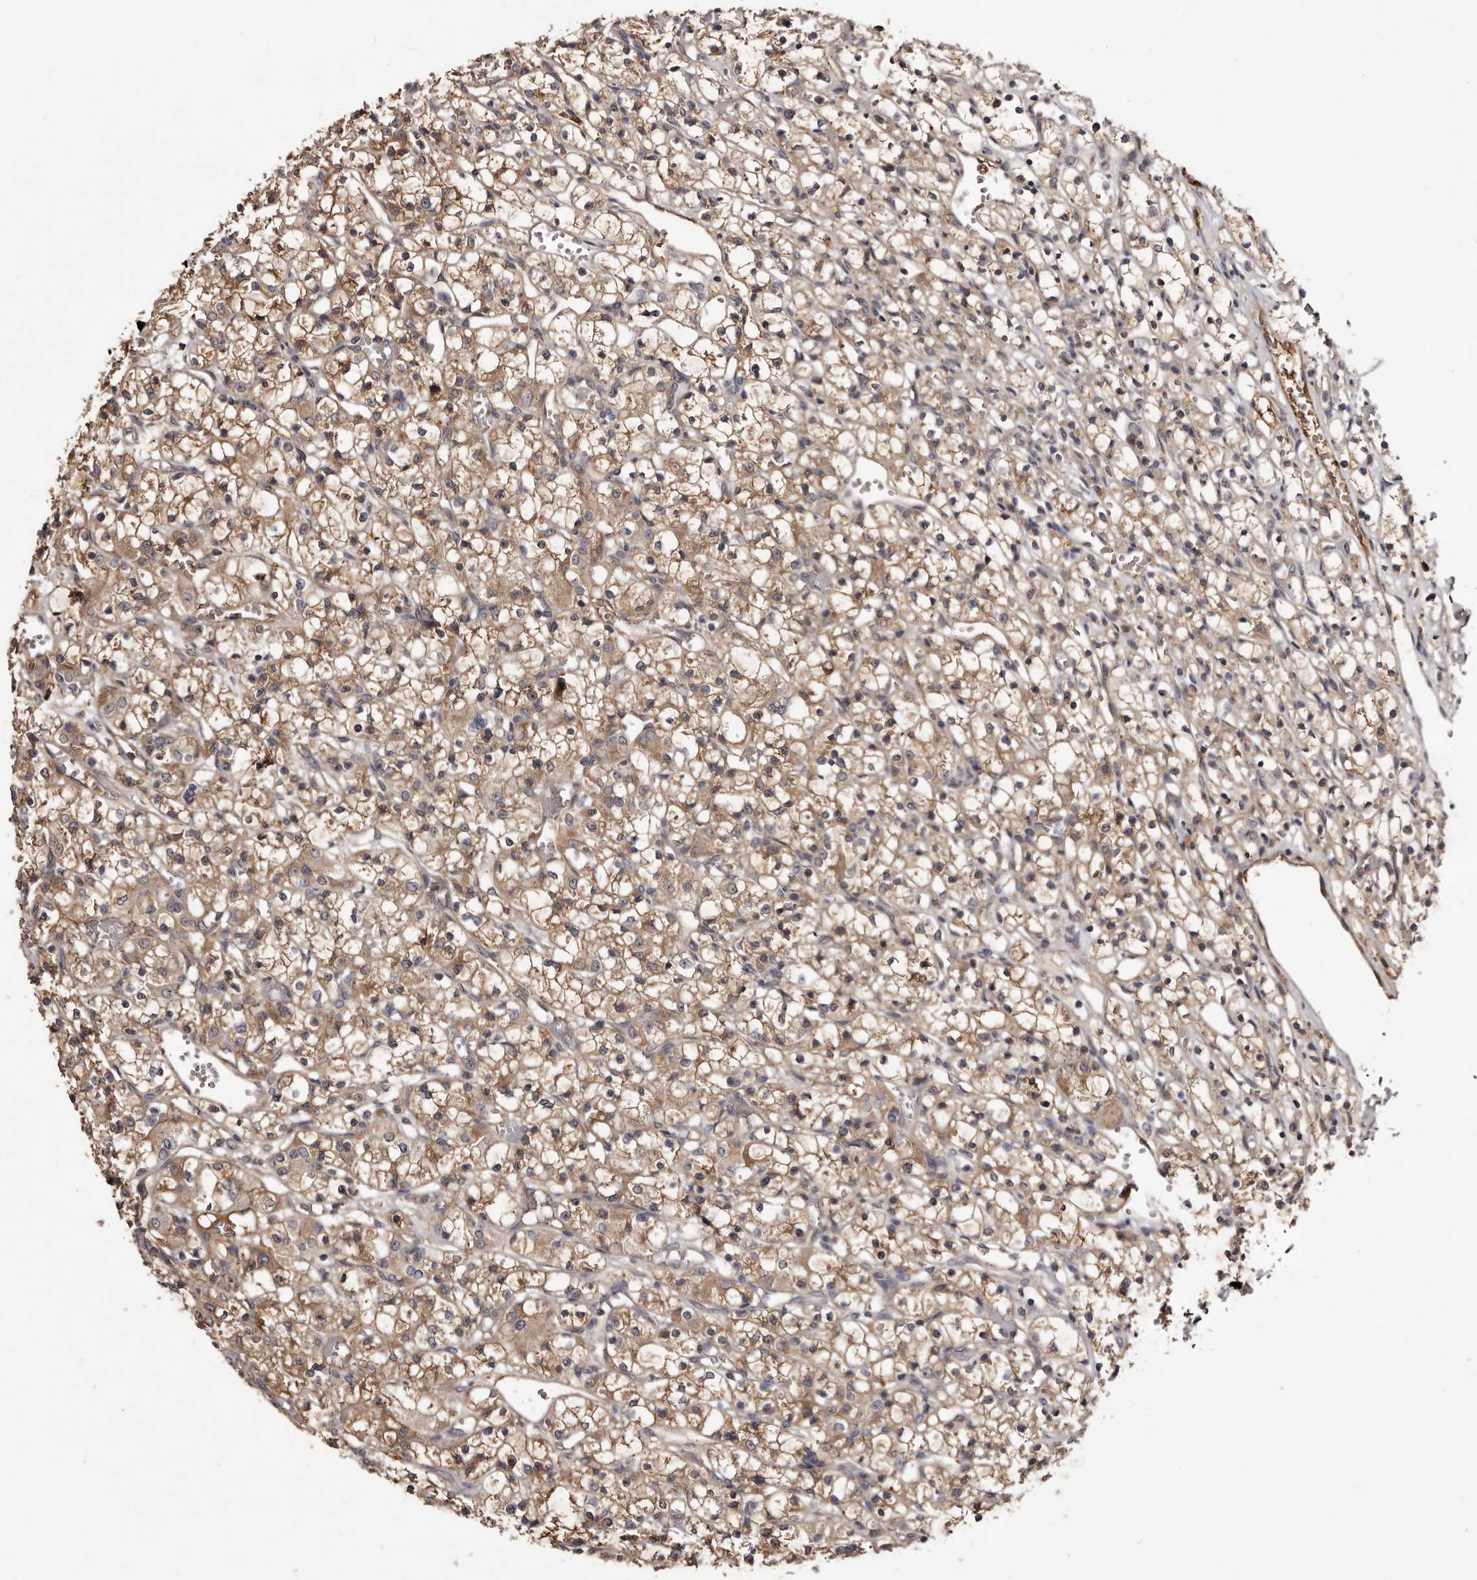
{"staining": {"intensity": "moderate", "quantity": ">75%", "location": "cytoplasmic/membranous"}, "tissue": "renal cancer", "cell_type": "Tumor cells", "image_type": "cancer", "snomed": [{"axis": "morphology", "description": "Adenocarcinoma, NOS"}, {"axis": "topography", "description": "Kidney"}], "caption": "A medium amount of moderate cytoplasmic/membranous staining is identified in about >75% of tumor cells in renal cancer tissue.", "gene": "CYP1B1", "patient": {"sex": "female", "age": 59}}